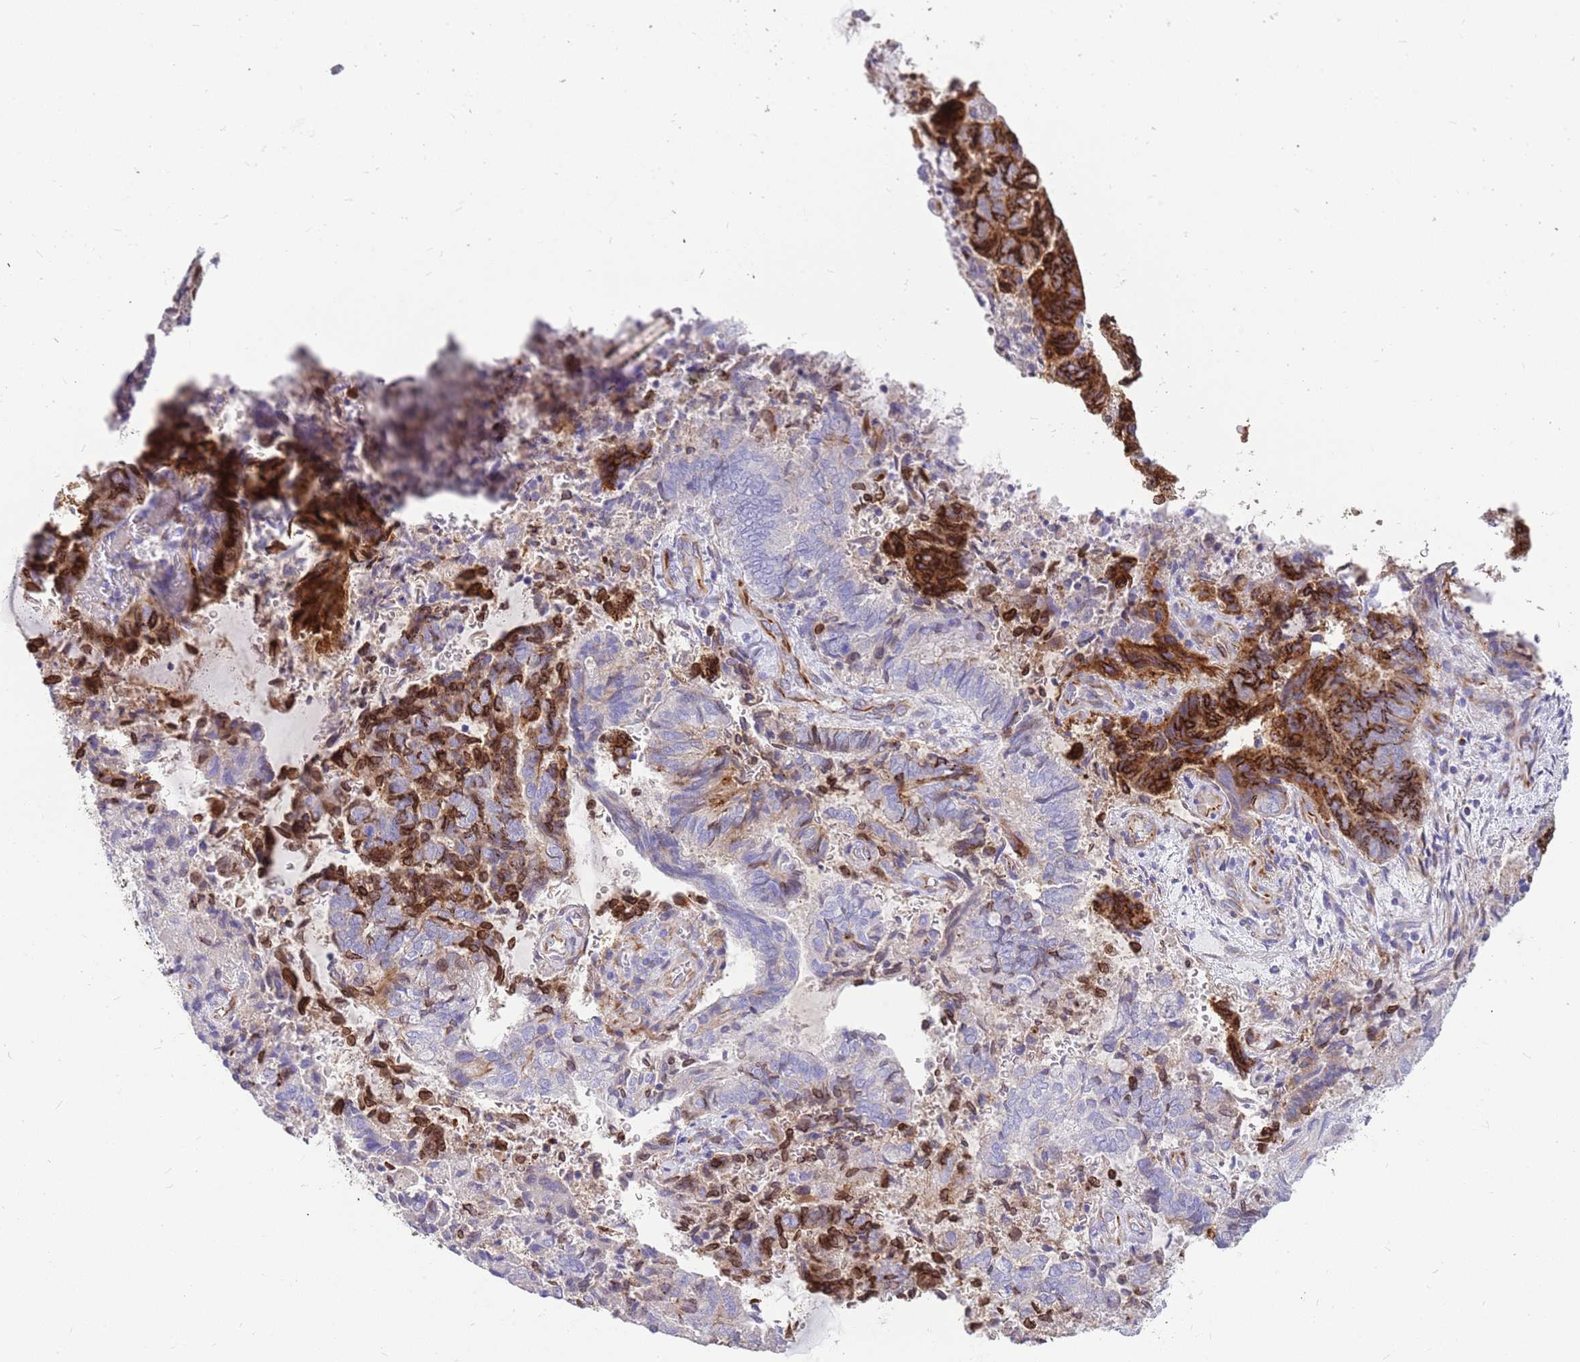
{"staining": {"intensity": "strong", "quantity": "25%-75%", "location": "cytoplasmic/membranous"}, "tissue": "endometrial cancer", "cell_type": "Tumor cells", "image_type": "cancer", "snomed": [{"axis": "morphology", "description": "Adenocarcinoma, NOS"}, {"axis": "topography", "description": "Endometrium"}], "caption": "Tumor cells demonstrate strong cytoplasmic/membranous staining in about 25%-75% of cells in endometrial adenocarcinoma.", "gene": "ZDHHC1", "patient": {"sex": "female", "age": 80}}